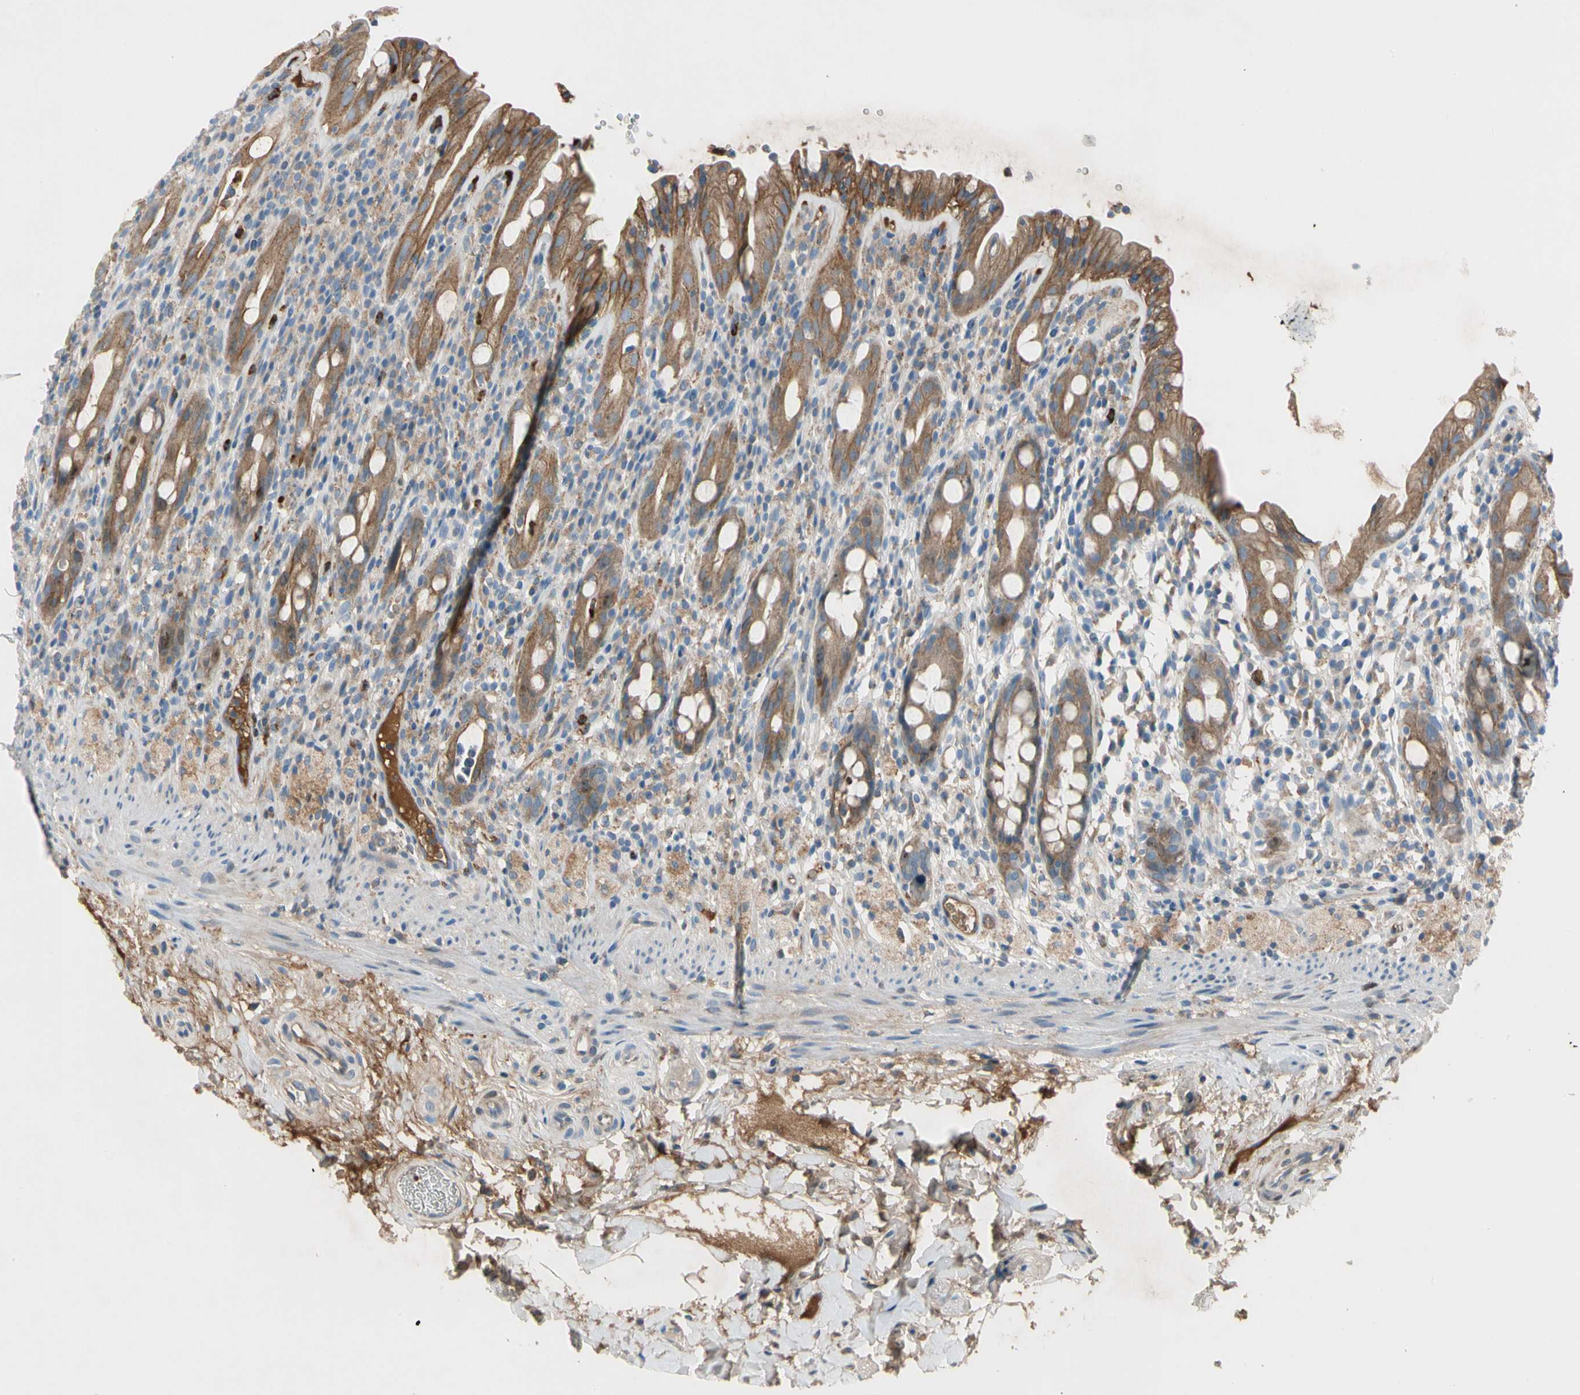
{"staining": {"intensity": "moderate", "quantity": "25%-75%", "location": "cytoplasmic/membranous"}, "tissue": "rectum", "cell_type": "Glandular cells", "image_type": "normal", "snomed": [{"axis": "morphology", "description": "Normal tissue, NOS"}, {"axis": "topography", "description": "Rectum"}], "caption": "Glandular cells show medium levels of moderate cytoplasmic/membranous positivity in about 25%-75% of cells in unremarkable rectum. (Stains: DAB in brown, nuclei in blue, Microscopy: brightfield microscopy at high magnification).", "gene": "HJURP", "patient": {"sex": "male", "age": 44}}